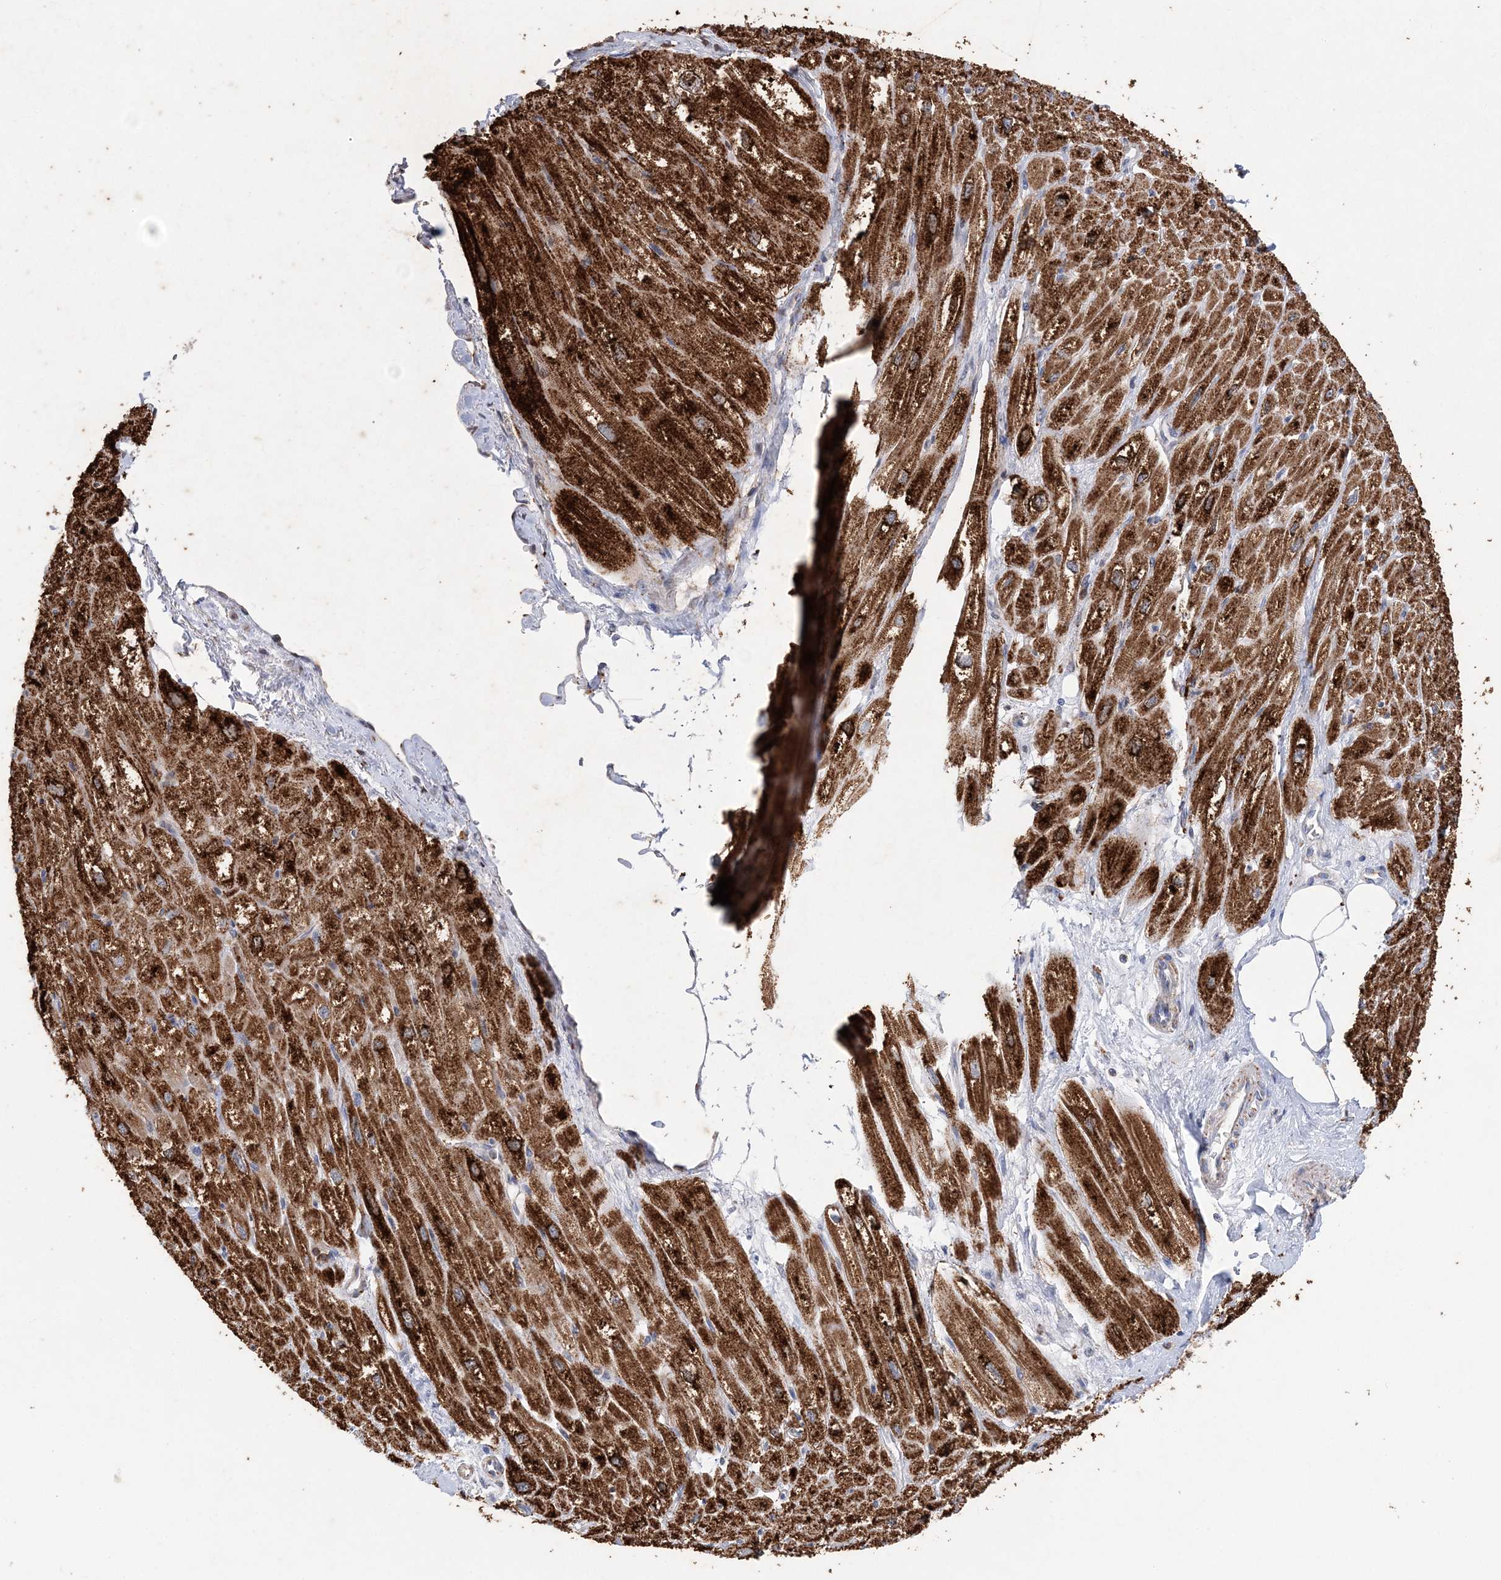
{"staining": {"intensity": "strong", "quantity": ">75%", "location": "cytoplasmic/membranous"}, "tissue": "heart muscle", "cell_type": "Cardiomyocytes", "image_type": "normal", "snomed": [{"axis": "morphology", "description": "Normal tissue, NOS"}, {"axis": "topography", "description": "Heart"}], "caption": "Protein staining by IHC demonstrates strong cytoplasmic/membranous staining in about >75% of cardiomyocytes in unremarkable heart muscle.", "gene": "TTC32", "patient": {"sex": "male", "age": 50}}